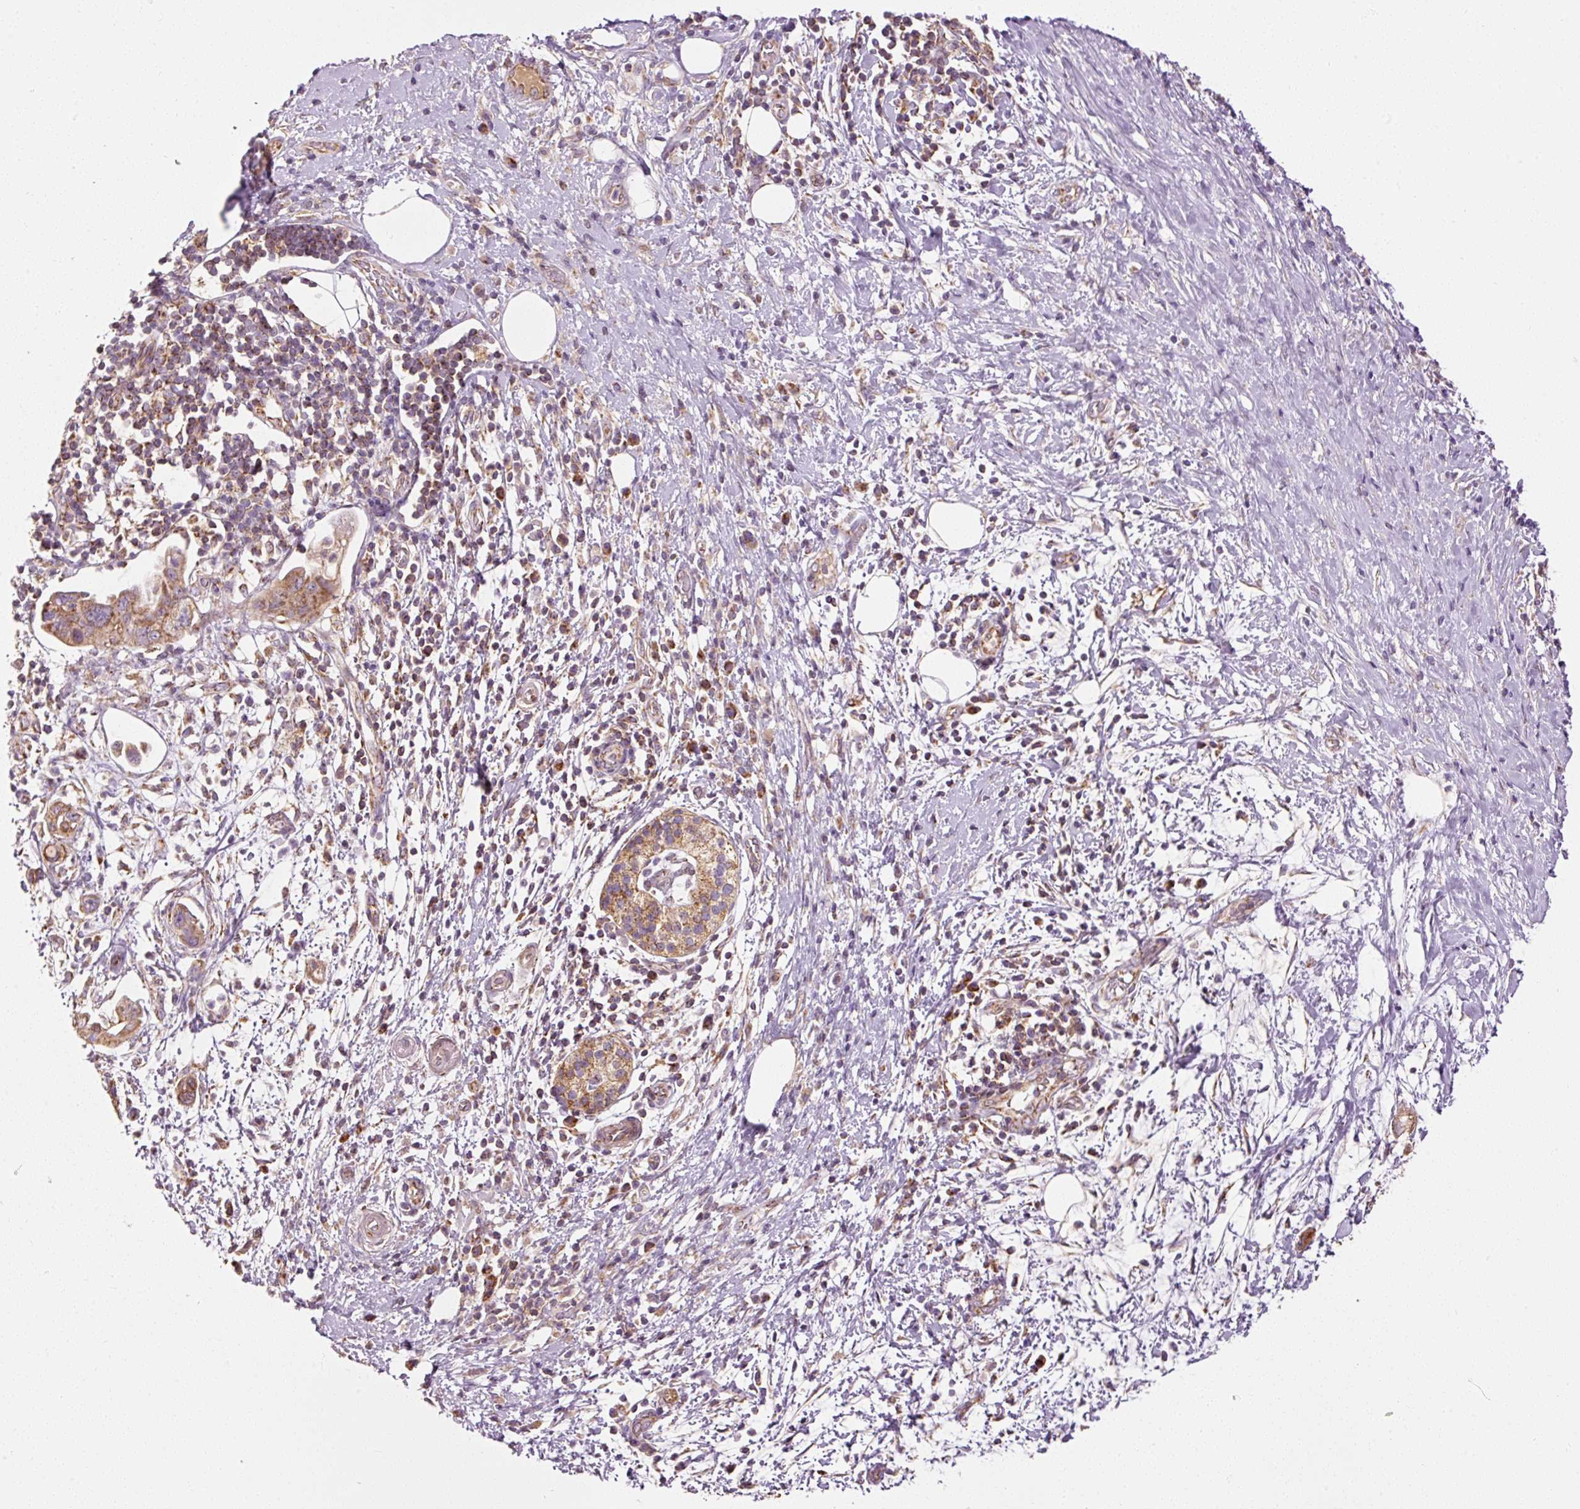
{"staining": {"intensity": "moderate", "quantity": ">75%", "location": "cytoplasmic/membranous"}, "tissue": "pancreatic cancer", "cell_type": "Tumor cells", "image_type": "cancer", "snomed": [{"axis": "morphology", "description": "Adenocarcinoma, NOS"}, {"axis": "topography", "description": "Pancreas"}], "caption": "Human pancreatic cancer stained with a protein marker exhibits moderate staining in tumor cells.", "gene": "NDUFB4", "patient": {"sex": "female", "age": 73}}